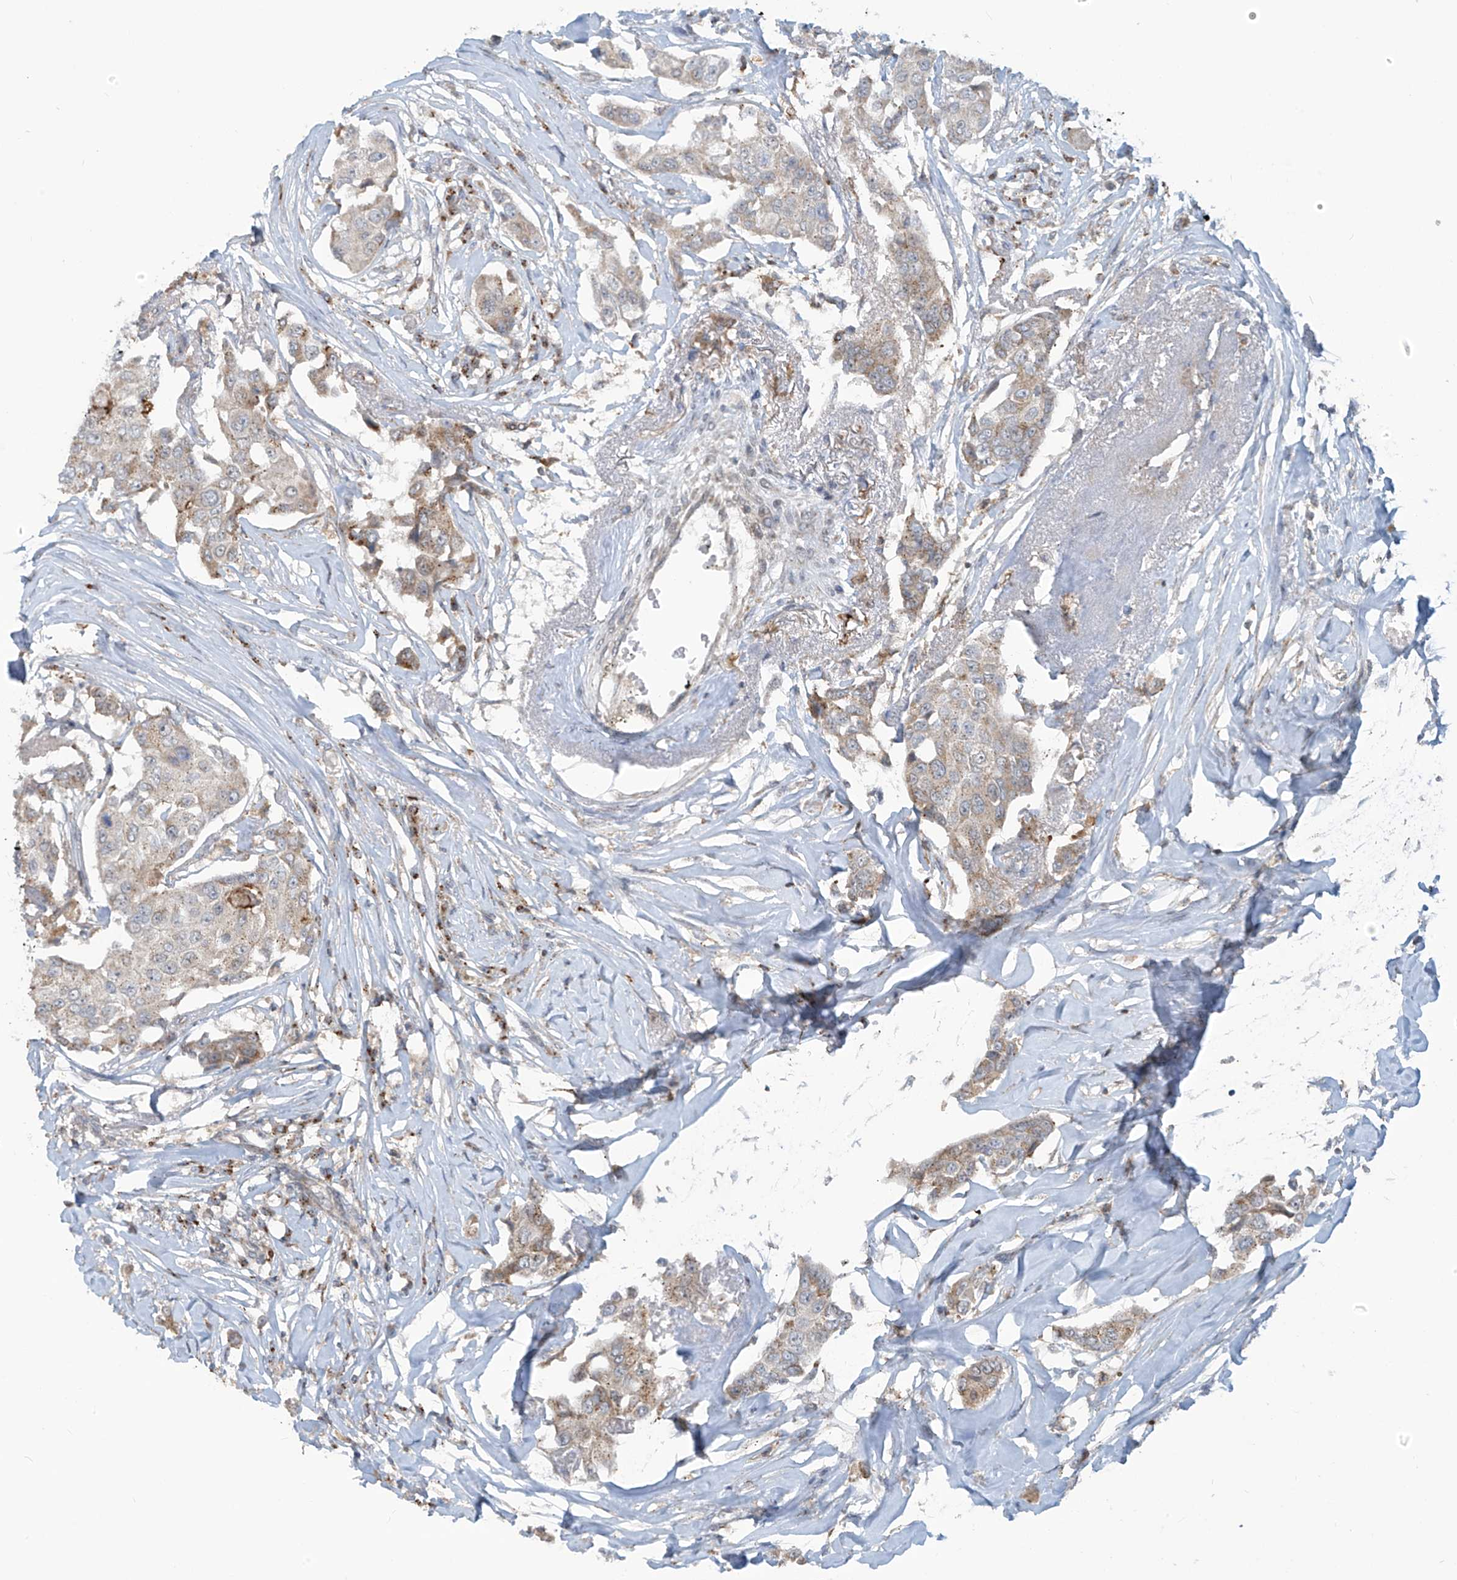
{"staining": {"intensity": "weak", "quantity": "25%-75%", "location": "cytoplasmic/membranous"}, "tissue": "breast cancer", "cell_type": "Tumor cells", "image_type": "cancer", "snomed": [{"axis": "morphology", "description": "Duct carcinoma"}, {"axis": "topography", "description": "Breast"}], "caption": "An image of breast cancer stained for a protein exhibits weak cytoplasmic/membranous brown staining in tumor cells. Immunohistochemistry (ihc) stains the protein in brown and the nuclei are stained blue.", "gene": "PARVG", "patient": {"sex": "female", "age": 80}}